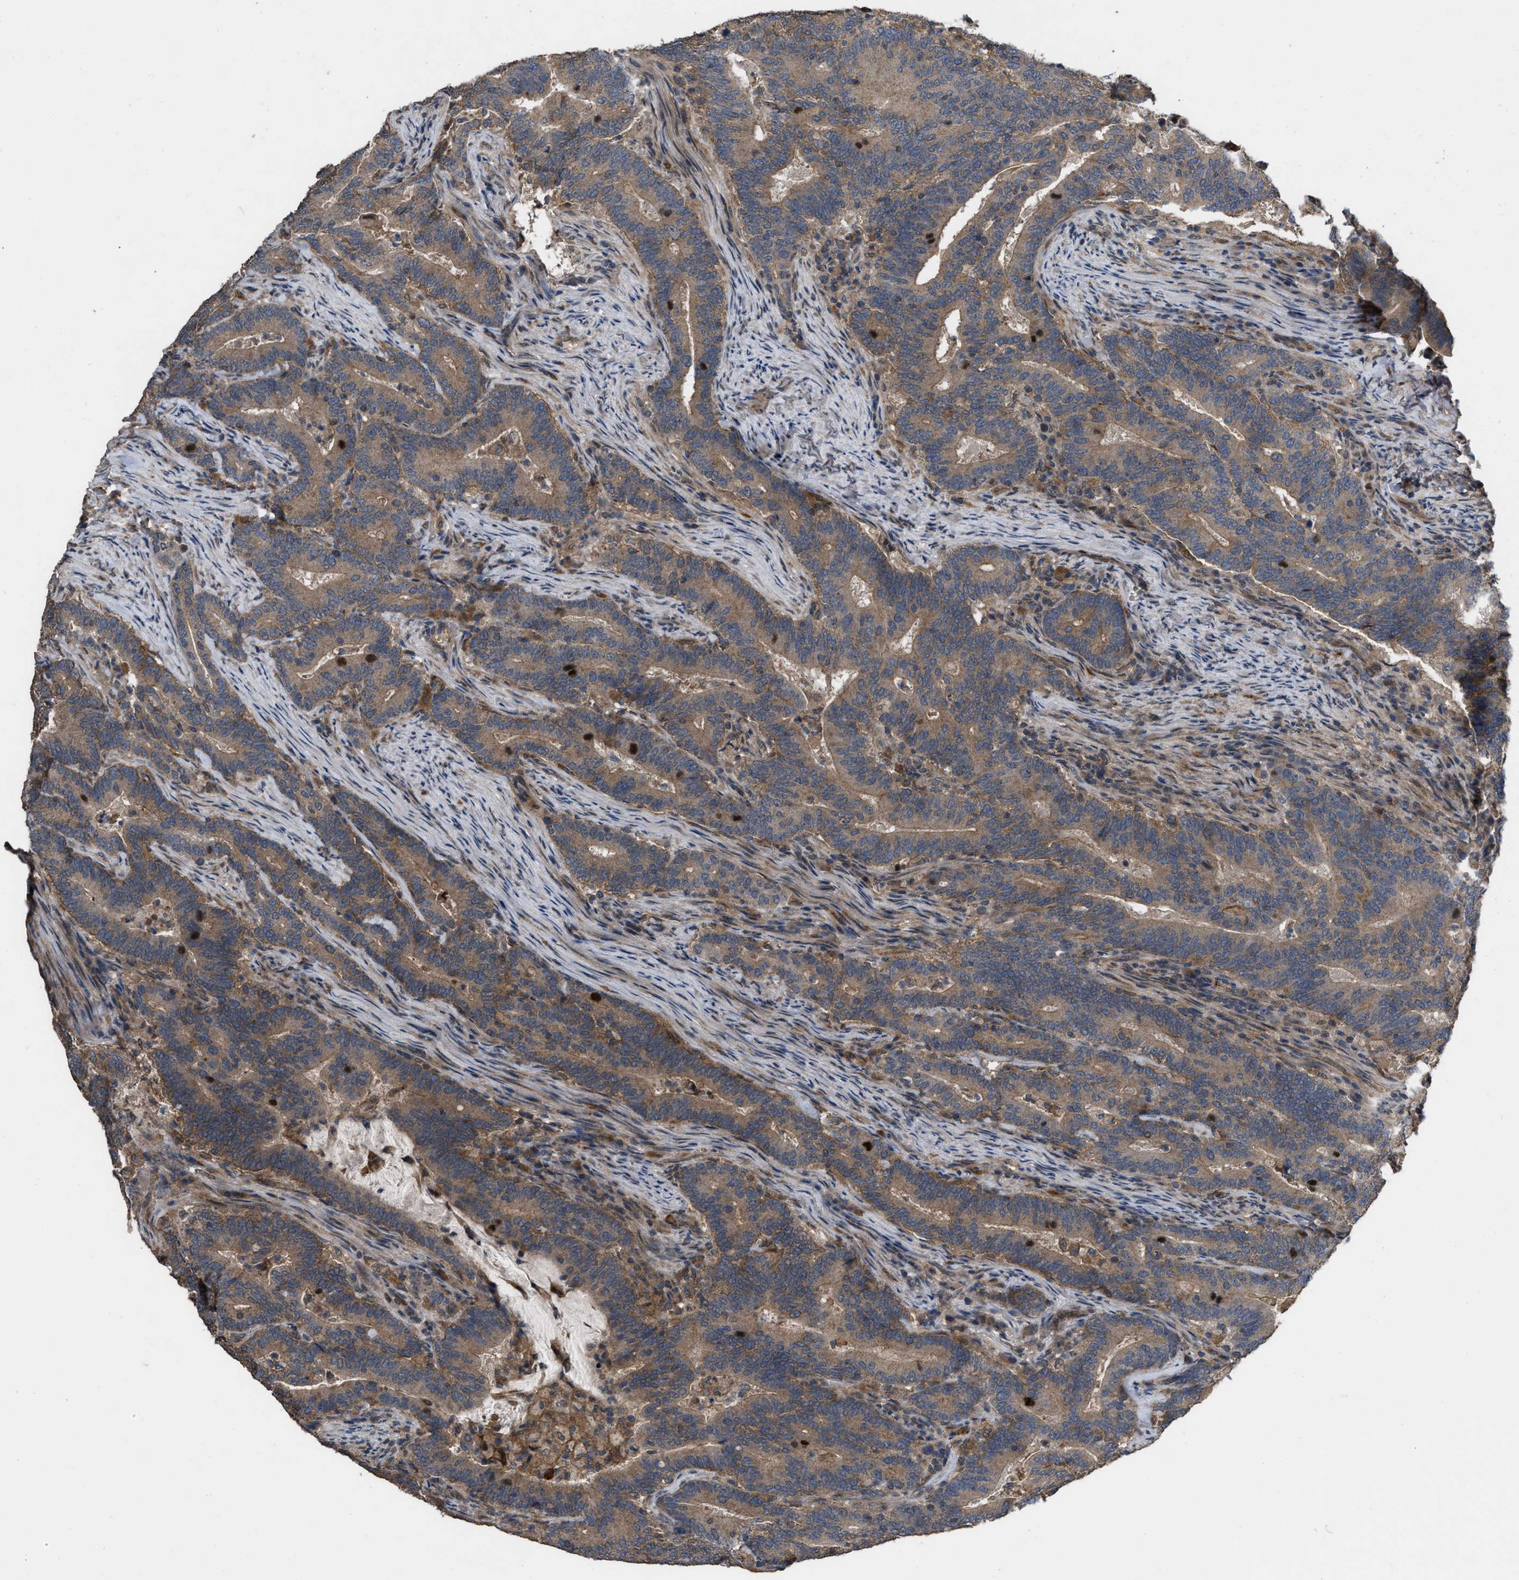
{"staining": {"intensity": "moderate", "quantity": ">75%", "location": "cytoplasmic/membranous"}, "tissue": "colorectal cancer", "cell_type": "Tumor cells", "image_type": "cancer", "snomed": [{"axis": "morphology", "description": "Adenocarcinoma, NOS"}, {"axis": "topography", "description": "Colon"}], "caption": "IHC image of neoplastic tissue: human colorectal cancer stained using immunohistochemistry displays medium levels of moderate protein expression localized specifically in the cytoplasmic/membranous of tumor cells, appearing as a cytoplasmic/membranous brown color.", "gene": "UTRN", "patient": {"sex": "female", "age": 66}}